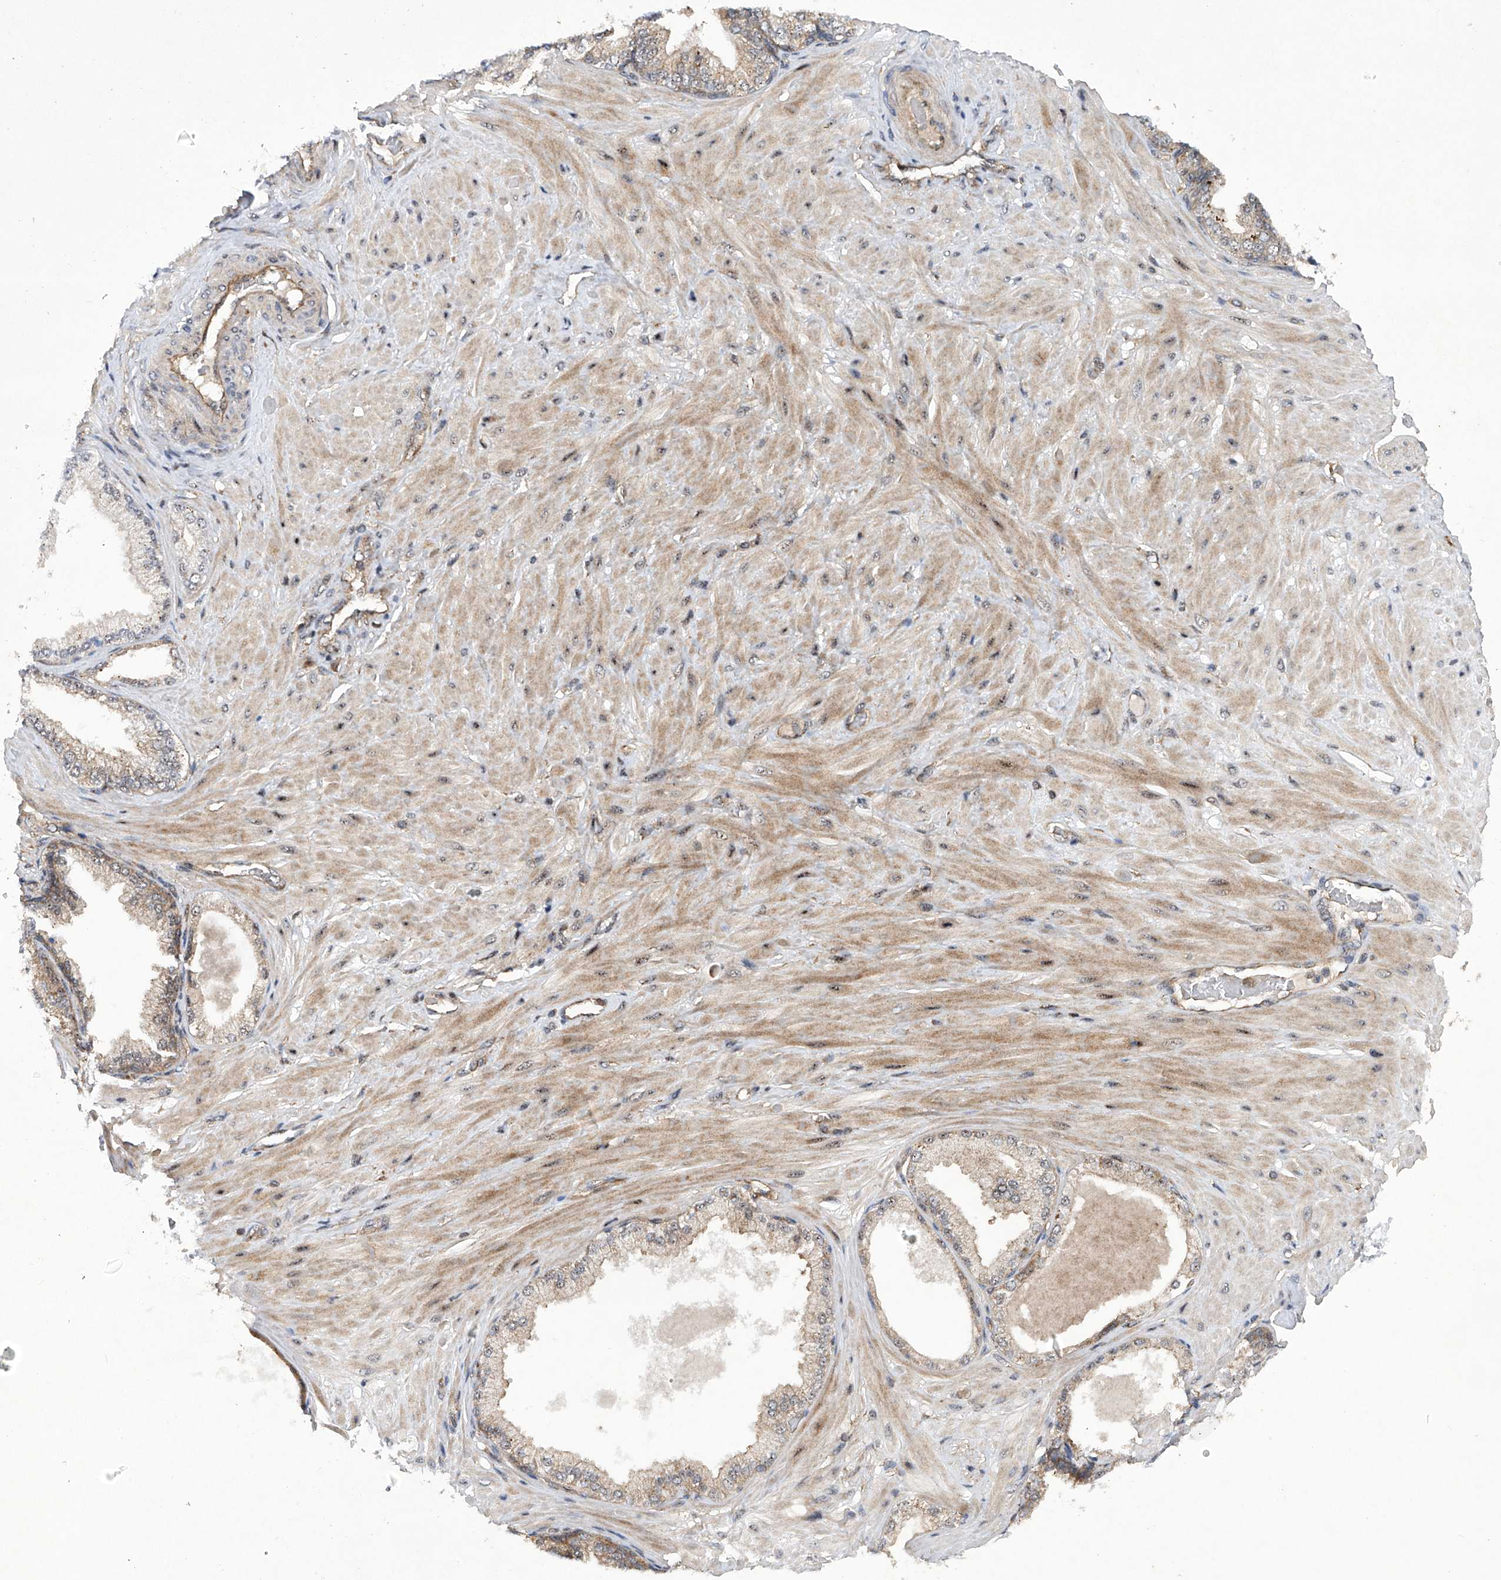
{"staining": {"intensity": "weak", "quantity": "25%-75%", "location": "cytoplasmic/membranous"}, "tissue": "adipose tissue", "cell_type": "Adipocytes", "image_type": "normal", "snomed": [{"axis": "morphology", "description": "Normal tissue, NOS"}, {"axis": "morphology", "description": "Adenocarcinoma, Low grade"}, {"axis": "topography", "description": "Prostate"}, {"axis": "topography", "description": "Peripheral nerve tissue"}], "caption": "A micrograph showing weak cytoplasmic/membranous staining in approximately 25%-75% of adipocytes in benign adipose tissue, as visualized by brown immunohistochemical staining.", "gene": "CISH", "patient": {"sex": "male", "age": 63}}